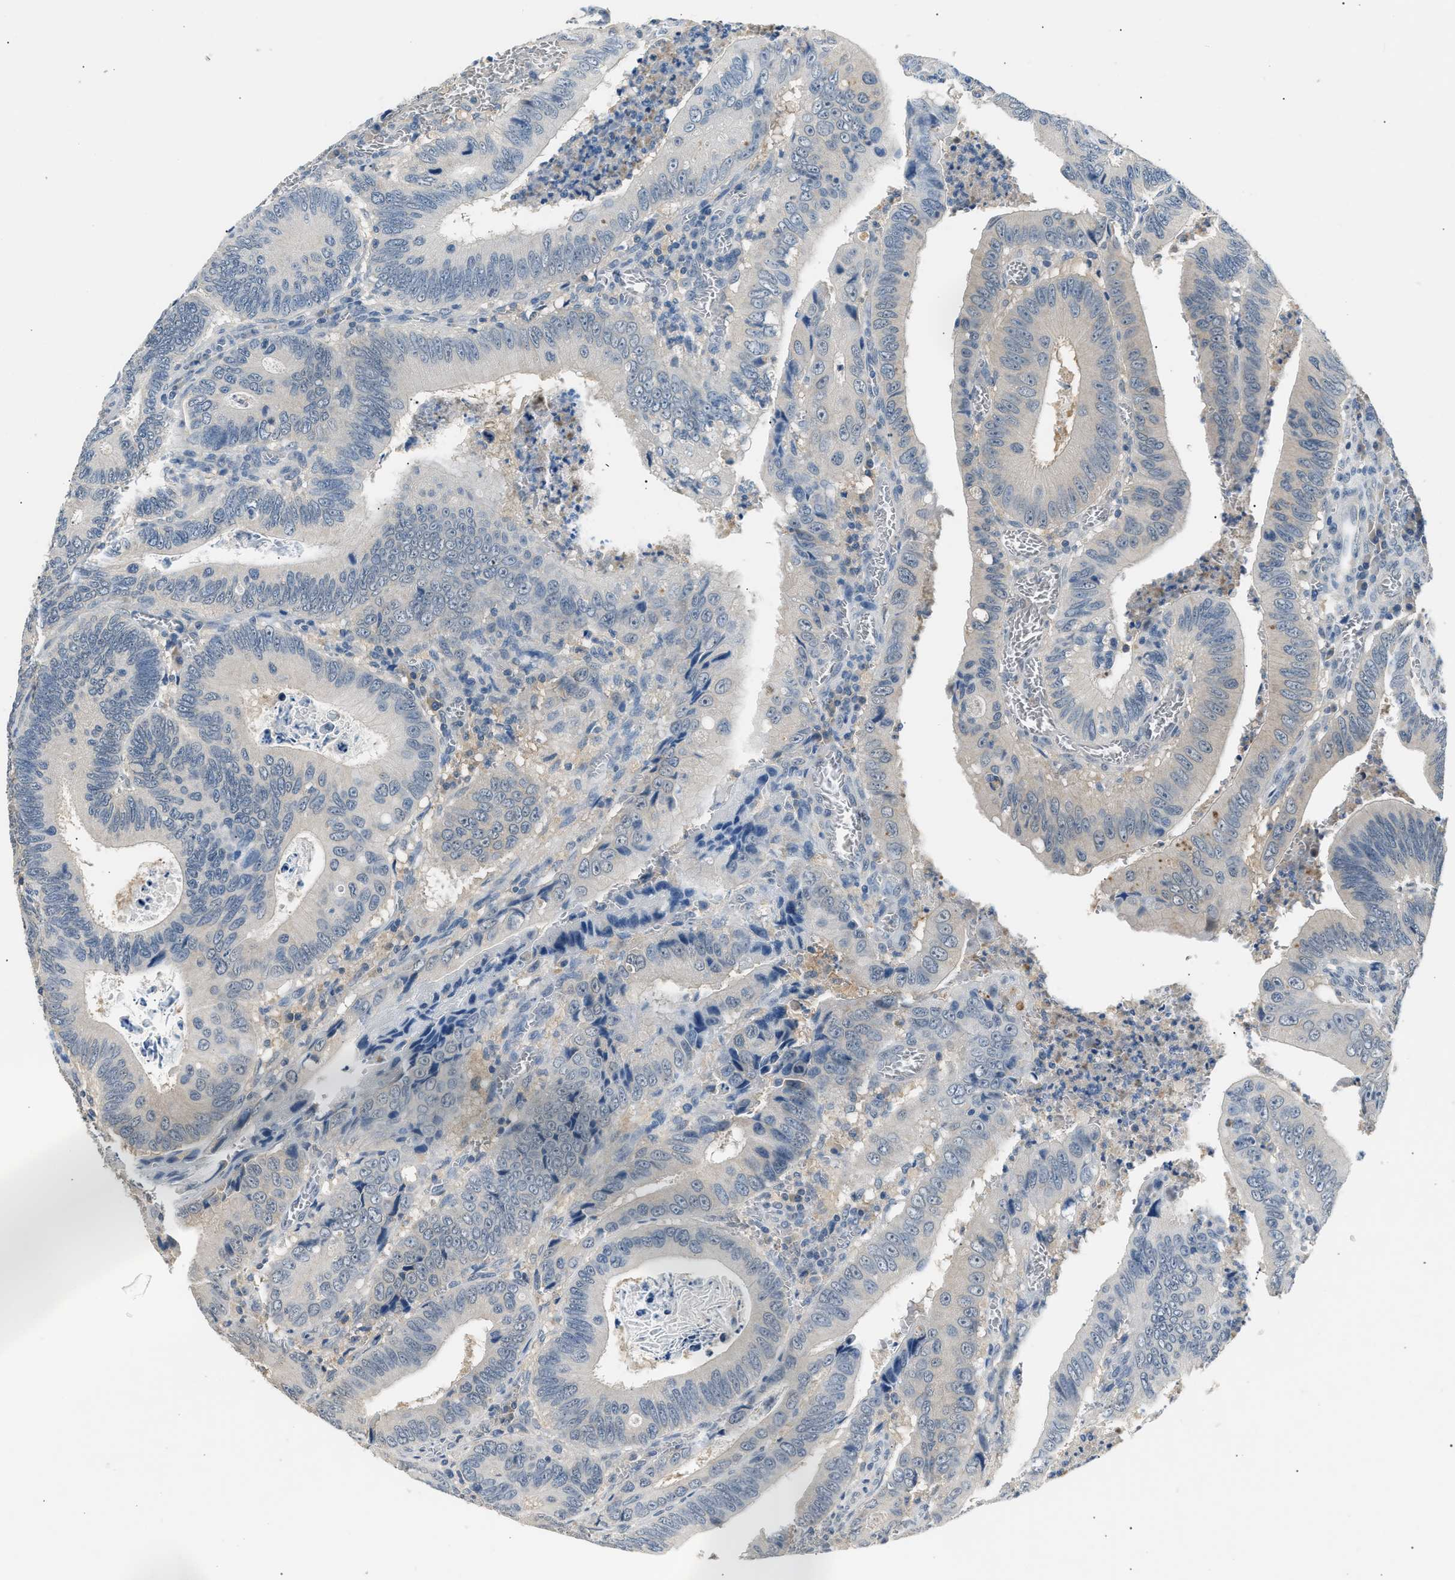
{"staining": {"intensity": "negative", "quantity": "none", "location": "none"}, "tissue": "colorectal cancer", "cell_type": "Tumor cells", "image_type": "cancer", "snomed": [{"axis": "morphology", "description": "Inflammation, NOS"}, {"axis": "morphology", "description": "Adenocarcinoma, NOS"}, {"axis": "topography", "description": "Colon"}], "caption": "The image displays no staining of tumor cells in adenocarcinoma (colorectal).", "gene": "INHA", "patient": {"sex": "male", "age": 72}}